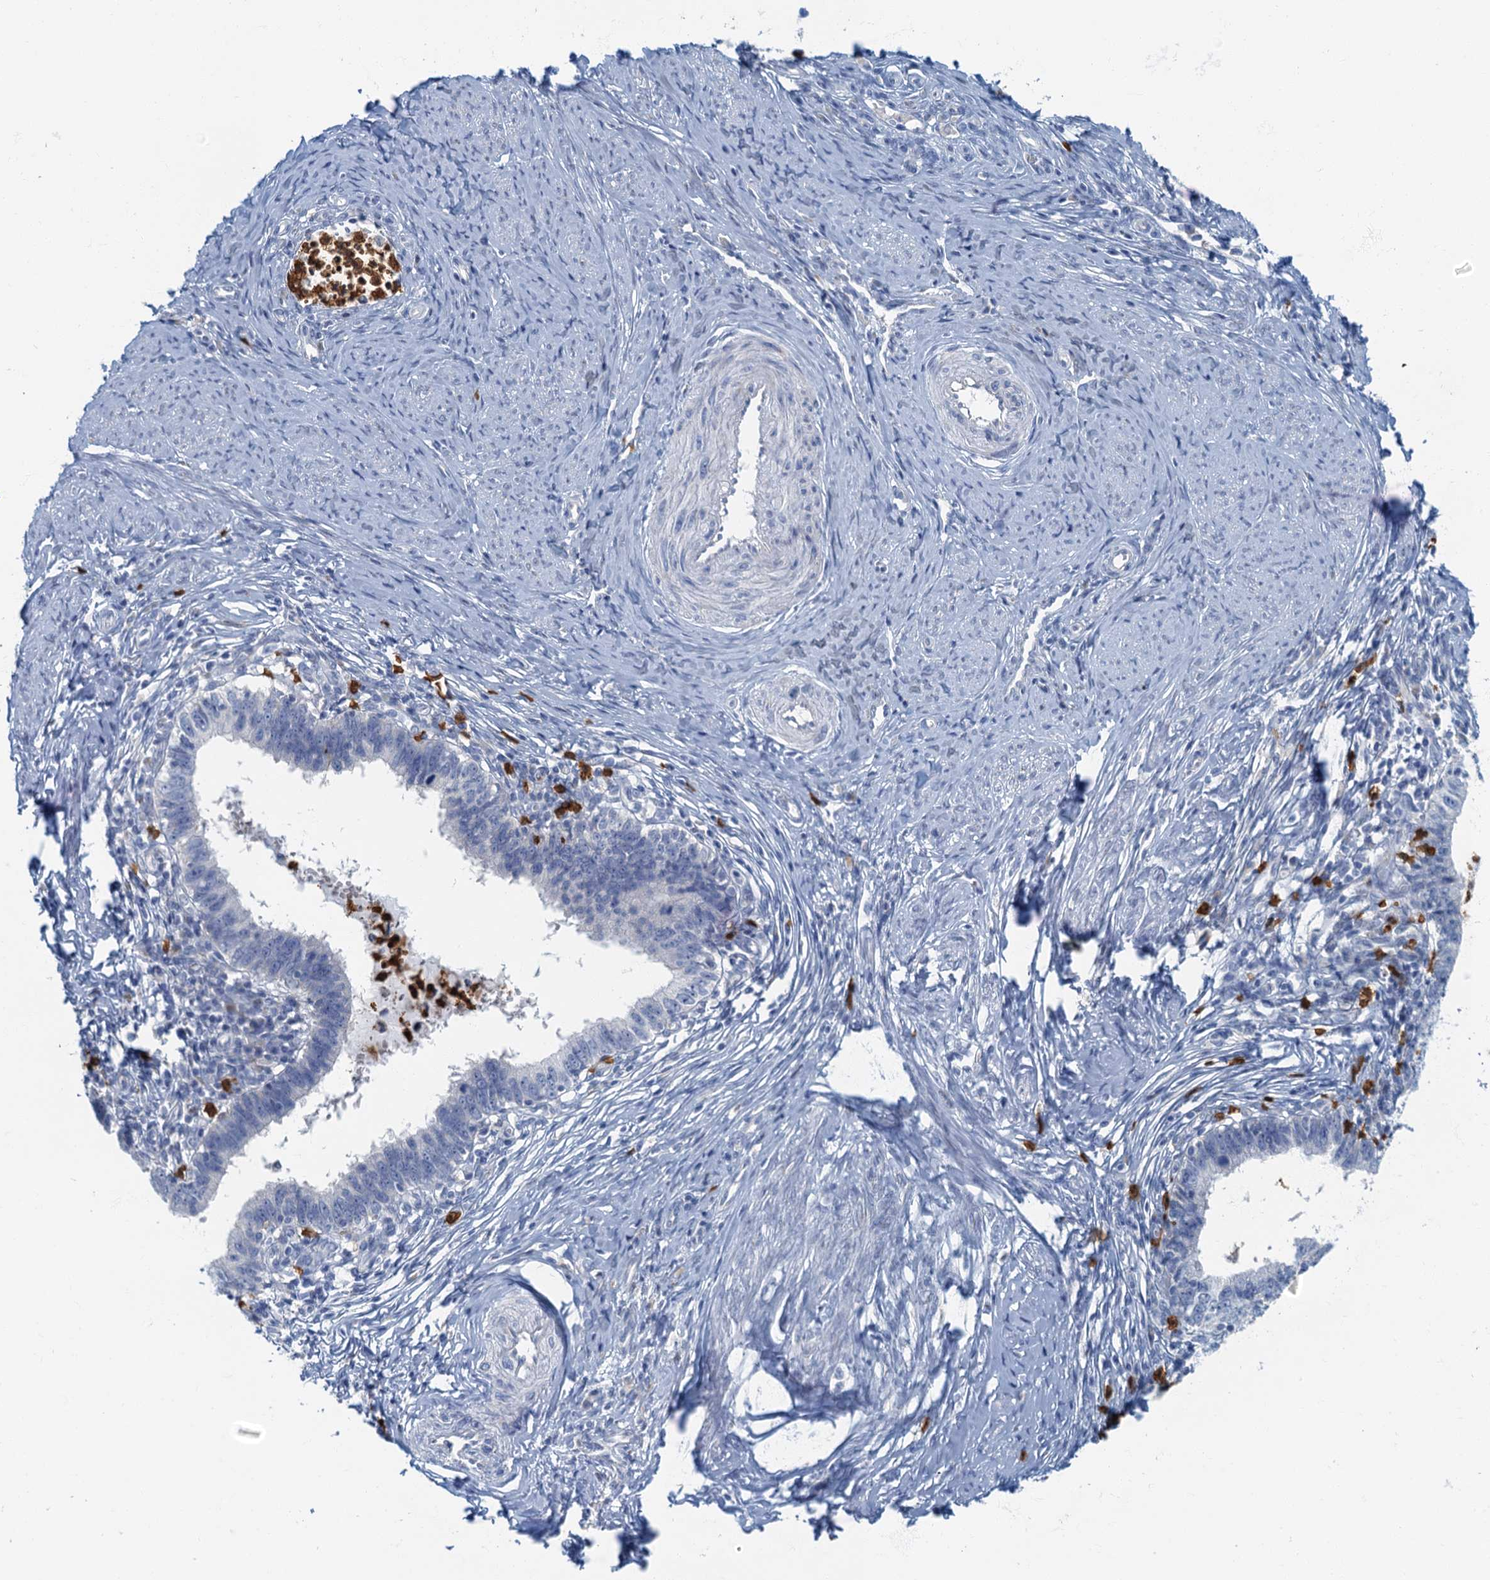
{"staining": {"intensity": "negative", "quantity": "none", "location": "none"}, "tissue": "cervical cancer", "cell_type": "Tumor cells", "image_type": "cancer", "snomed": [{"axis": "morphology", "description": "Adenocarcinoma, NOS"}, {"axis": "topography", "description": "Cervix"}], "caption": "An immunohistochemistry (IHC) image of adenocarcinoma (cervical) is shown. There is no staining in tumor cells of adenocarcinoma (cervical).", "gene": "ANKDD1A", "patient": {"sex": "female", "age": 36}}